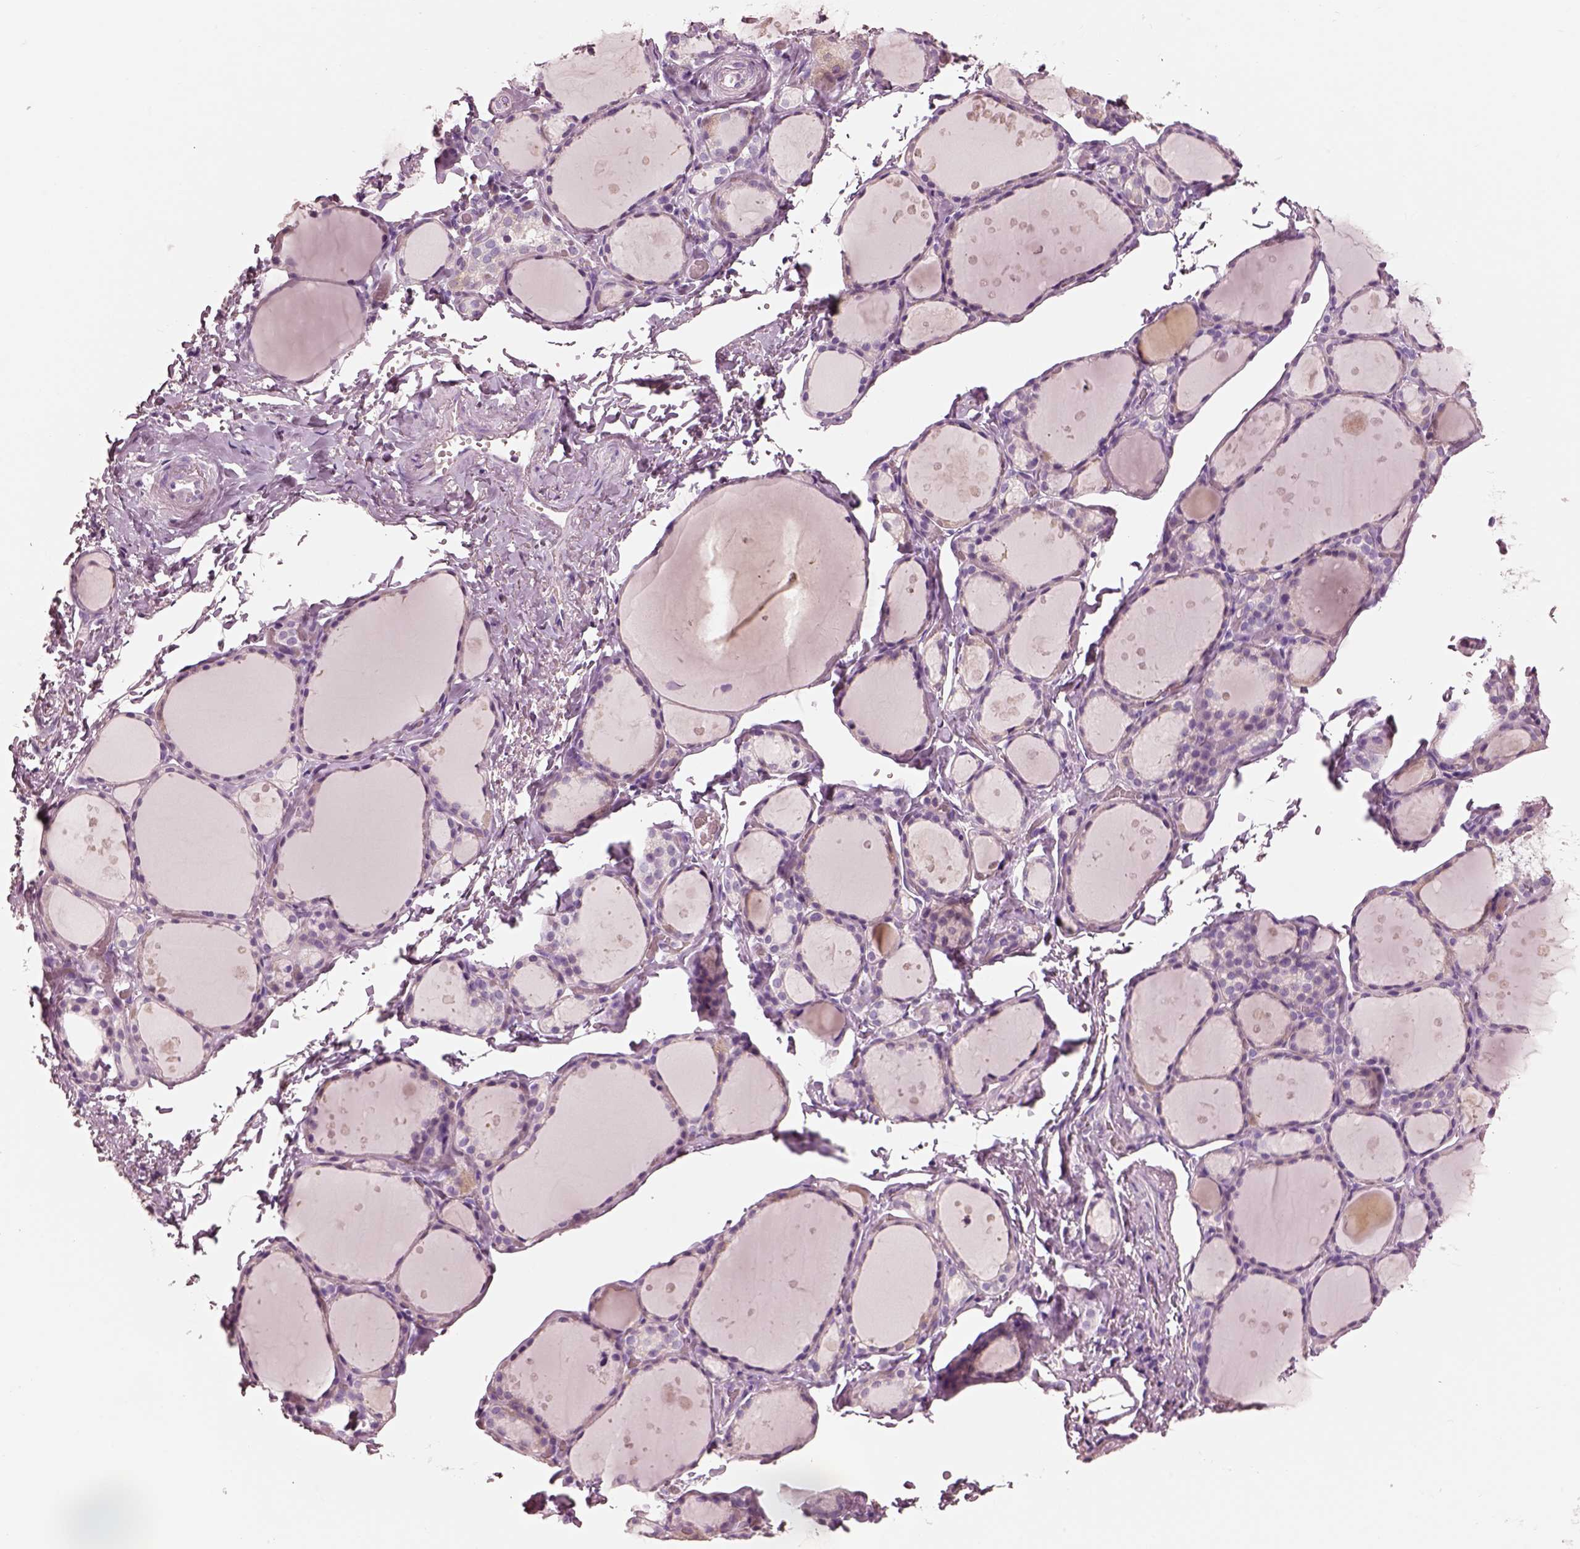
{"staining": {"intensity": "negative", "quantity": "none", "location": "none"}, "tissue": "thyroid gland", "cell_type": "Glandular cells", "image_type": "normal", "snomed": [{"axis": "morphology", "description": "Normal tissue, NOS"}, {"axis": "topography", "description": "Thyroid gland"}], "caption": "A micrograph of thyroid gland stained for a protein exhibits no brown staining in glandular cells. (Stains: DAB IHC with hematoxylin counter stain, Microscopy: brightfield microscopy at high magnification).", "gene": "ELSPBP1", "patient": {"sex": "male", "age": 68}}